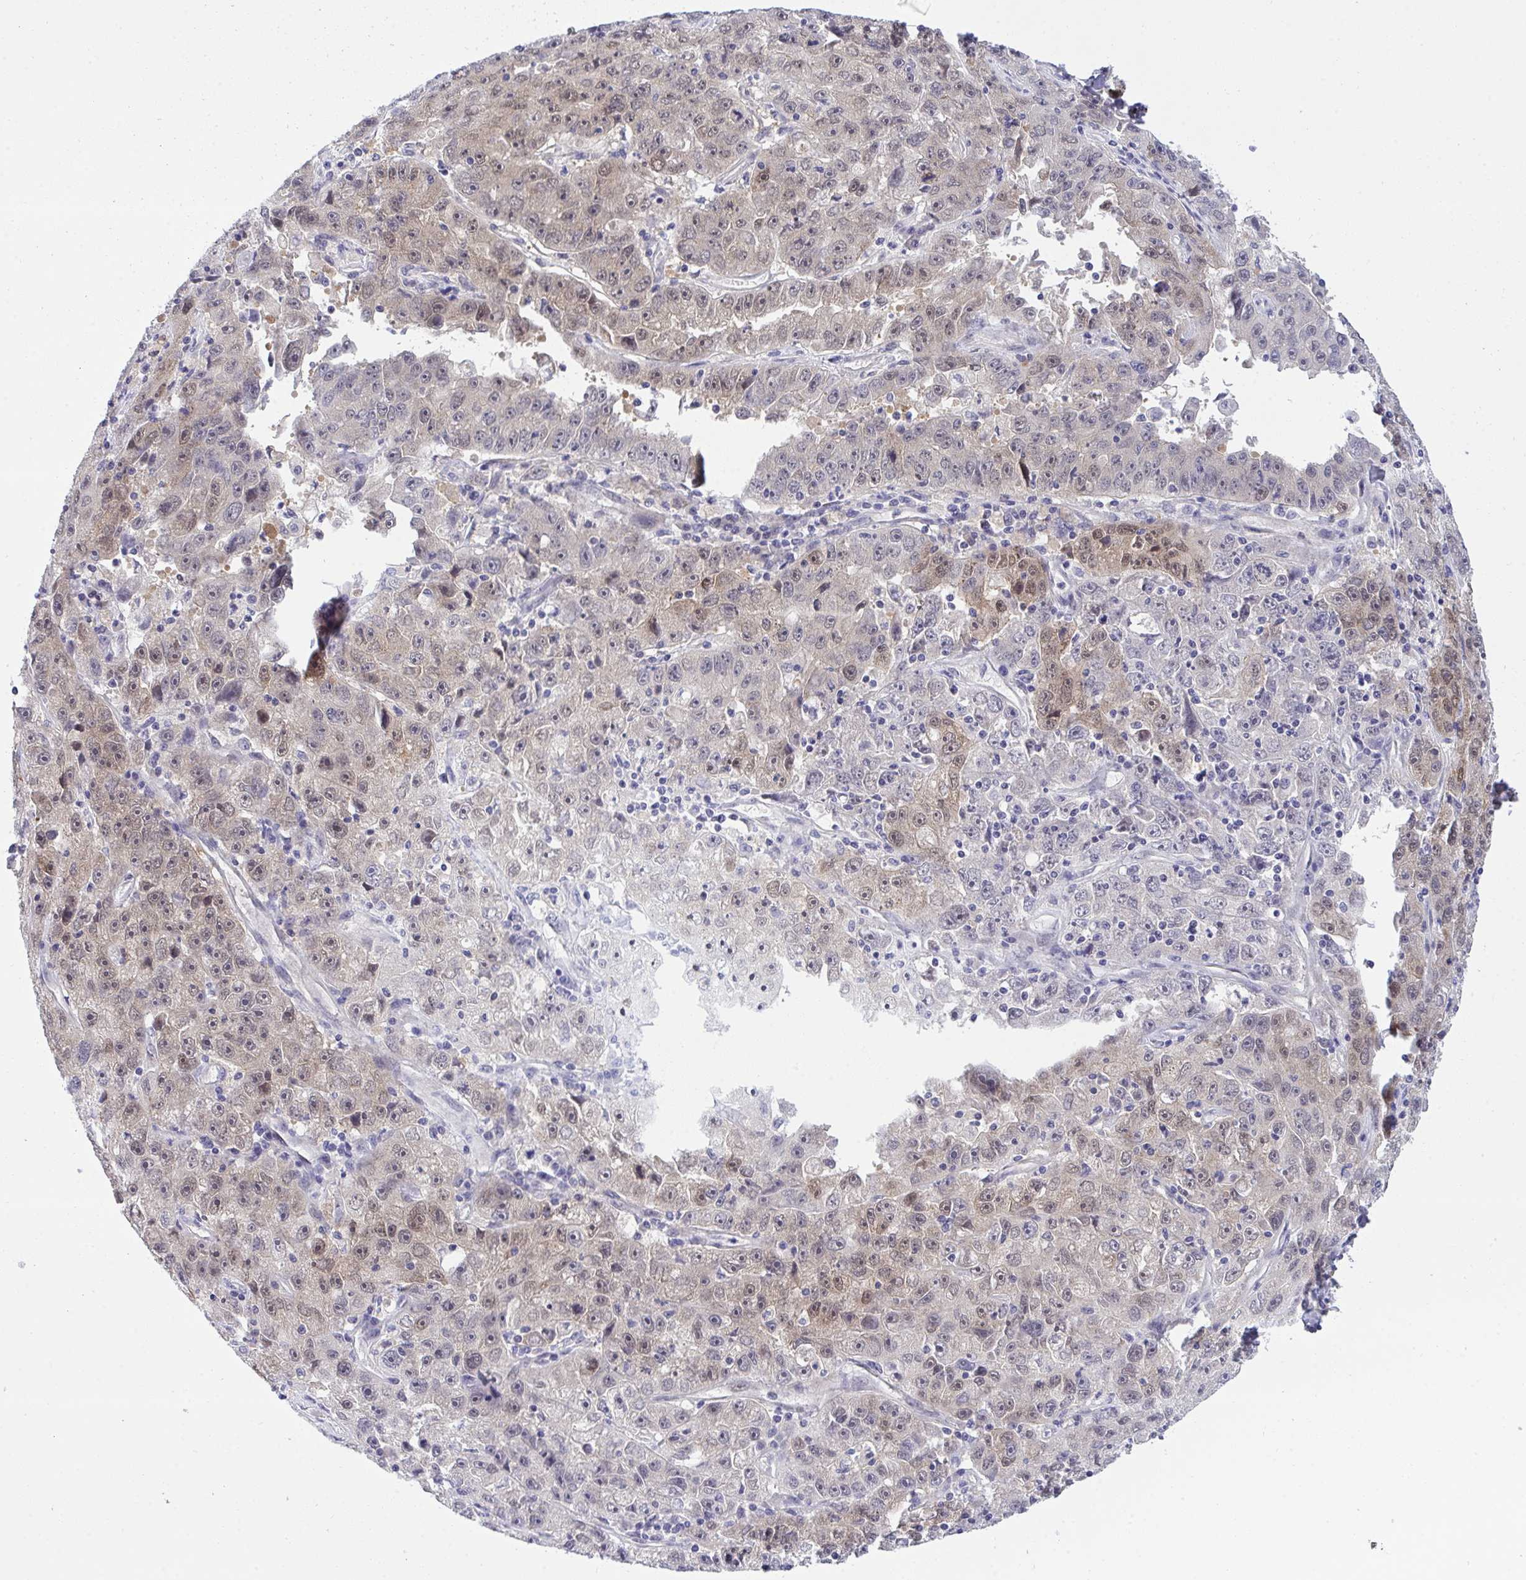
{"staining": {"intensity": "weak", "quantity": ">75%", "location": "cytoplasmic/membranous,nuclear"}, "tissue": "lung cancer", "cell_type": "Tumor cells", "image_type": "cancer", "snomed": [{"axis": "morphology", "description": "Normal morphology"}, {"axis": "morphology", "description": "Adenocarcinoma, NOS"}, {"axis": "topography", "description": "Lymph node"}, {"axis": "topography", "description": "Lung"}], "caption": "A photomicrograph of human lung adenocarcinoma stained for a protein displays weak cytoplasmic/membranous and nuclear brown staining in tumor cells. (IHC, brightfield microscopy, high magnification).", "gene": "HOXD12", "patient": {"sex": "female", "age": 57}}